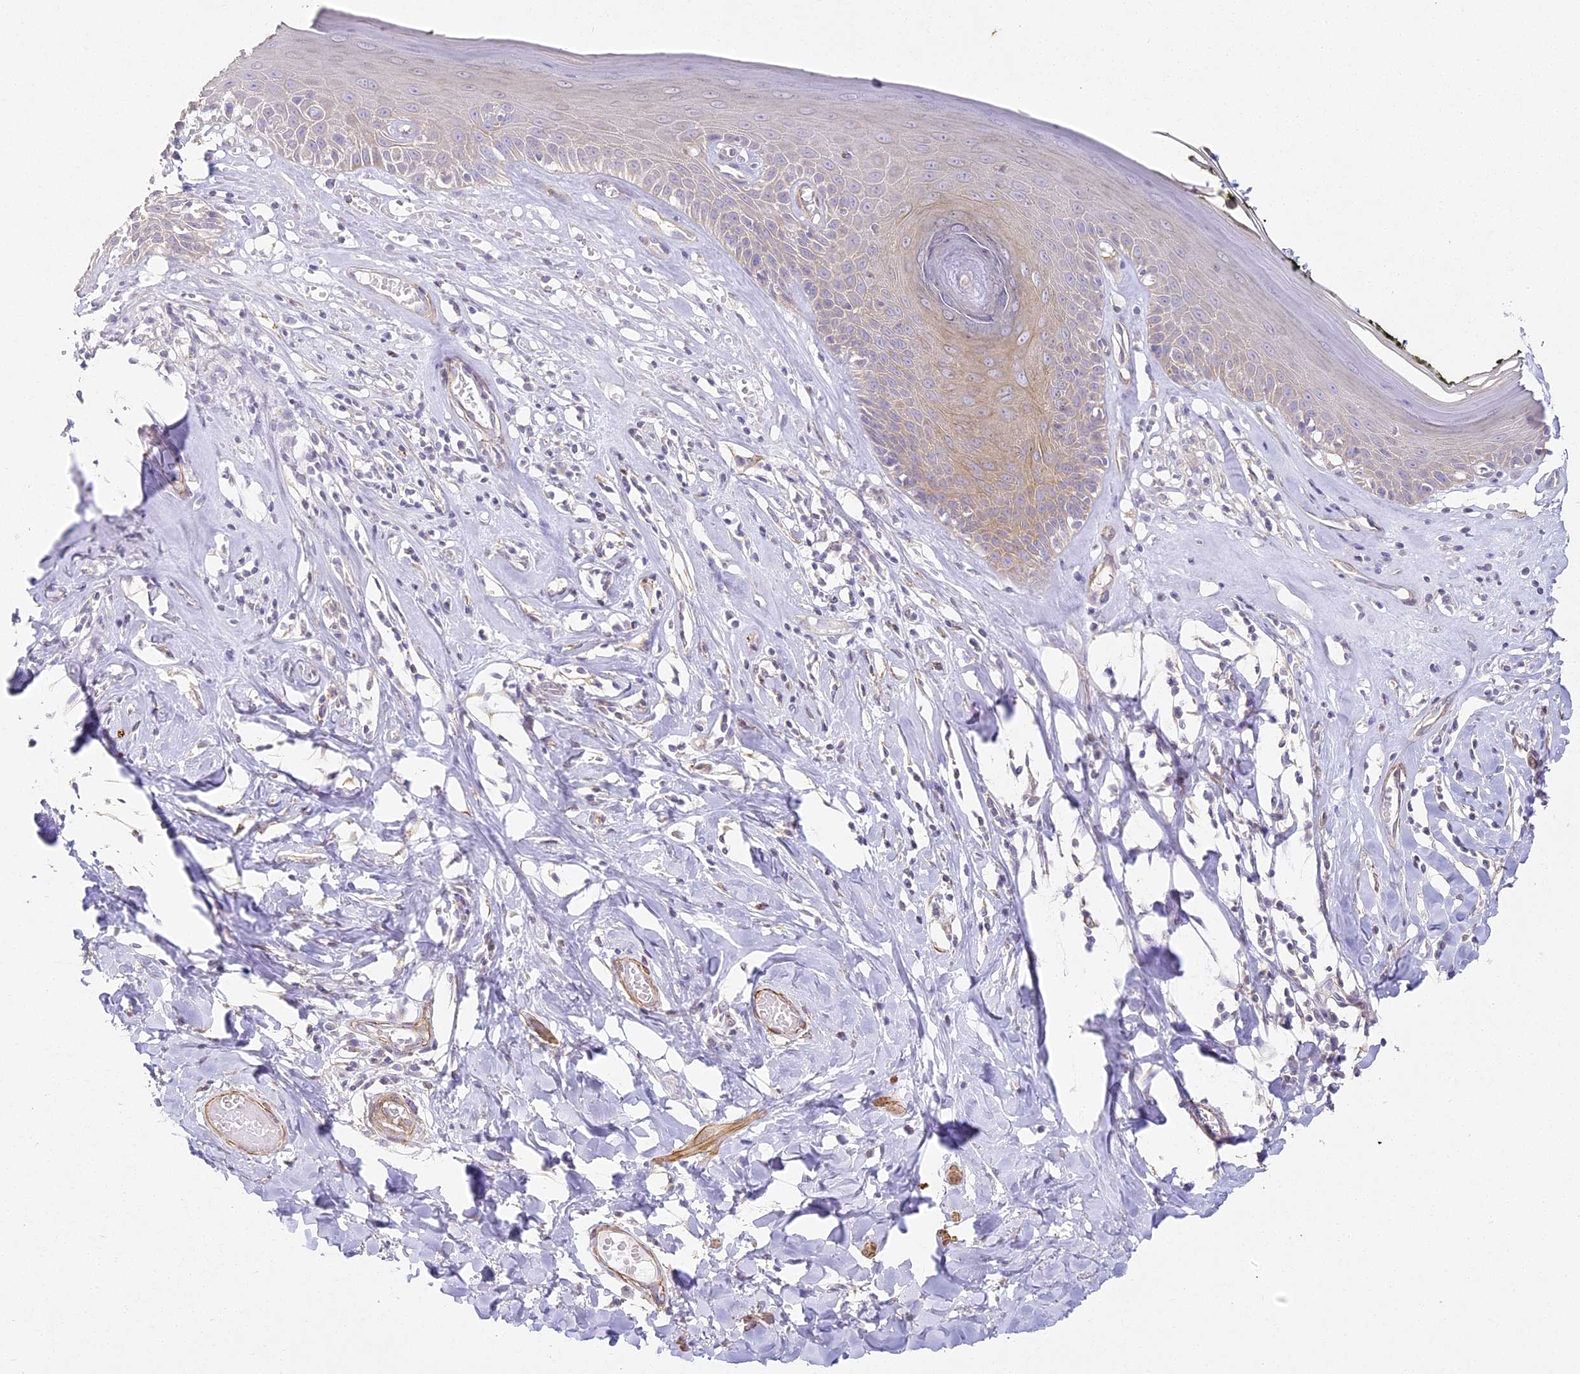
{"staining": {"intensity": "weak", "quantity": "<25%", "location": "cytoplasmic/membranous"}, "tissue": "skin", "cell_type": "Epidermal cells", "image_type": "normal", "snomed": [{"axis": "morphology", "description": "Normal tissue, NOS"}, {"axis": "morphology", "description": "Inflammation, NOS"}, {"axis": "topography", "description": "Vulva"}], "caption": "Micrograph shows no significant protein staining in epidermal cells of normal skin. The staining is performed using DAB brown chromogen with nuclei counter-stained in using hematoxylin.", "gene": "MED28", "patient": {"sex": "female", "age": 84}}